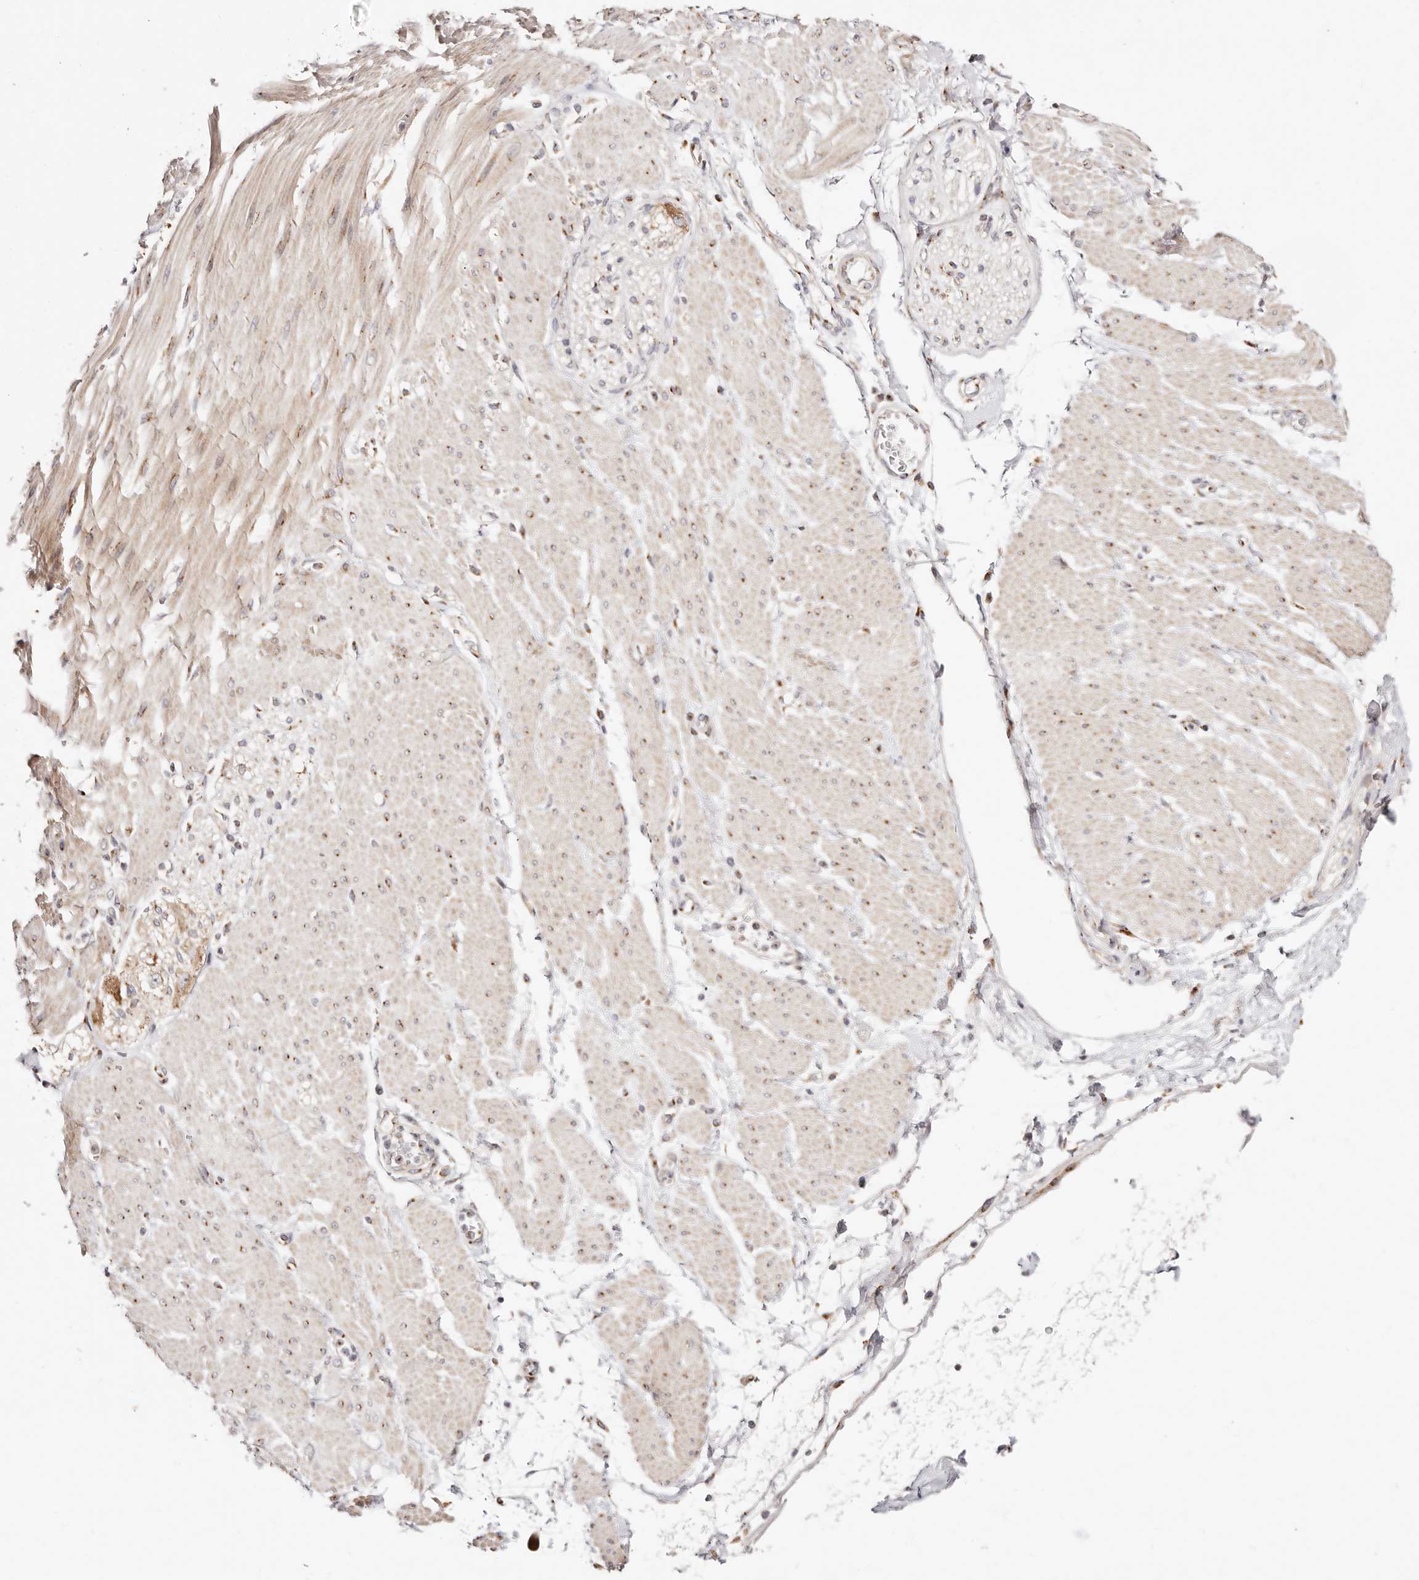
{"staining": {"intensity": "negative", "quantity": "none", "location": "none"}, "tissue": "soft tissue", "cell_type": "Fibroblasts", "image_type": "normal", "snomed": [{"axis": "morphology", "description": "Normal tissue, NOS"}, {"axis": "morphology", "description": "Adenocarcinoma, NOS"}, {"axis": "topography", "description": "Duodenum"}, {"axis": "topography", "description": "Peripheral nerve tissue"}], "caption": "IHC histopathology image of normal soft tissue stained for a protein (brown), which exhibits no staining in fibroblasts.", "gene": "MAPK6", "patient": {"sex": "female", "age": 60}}